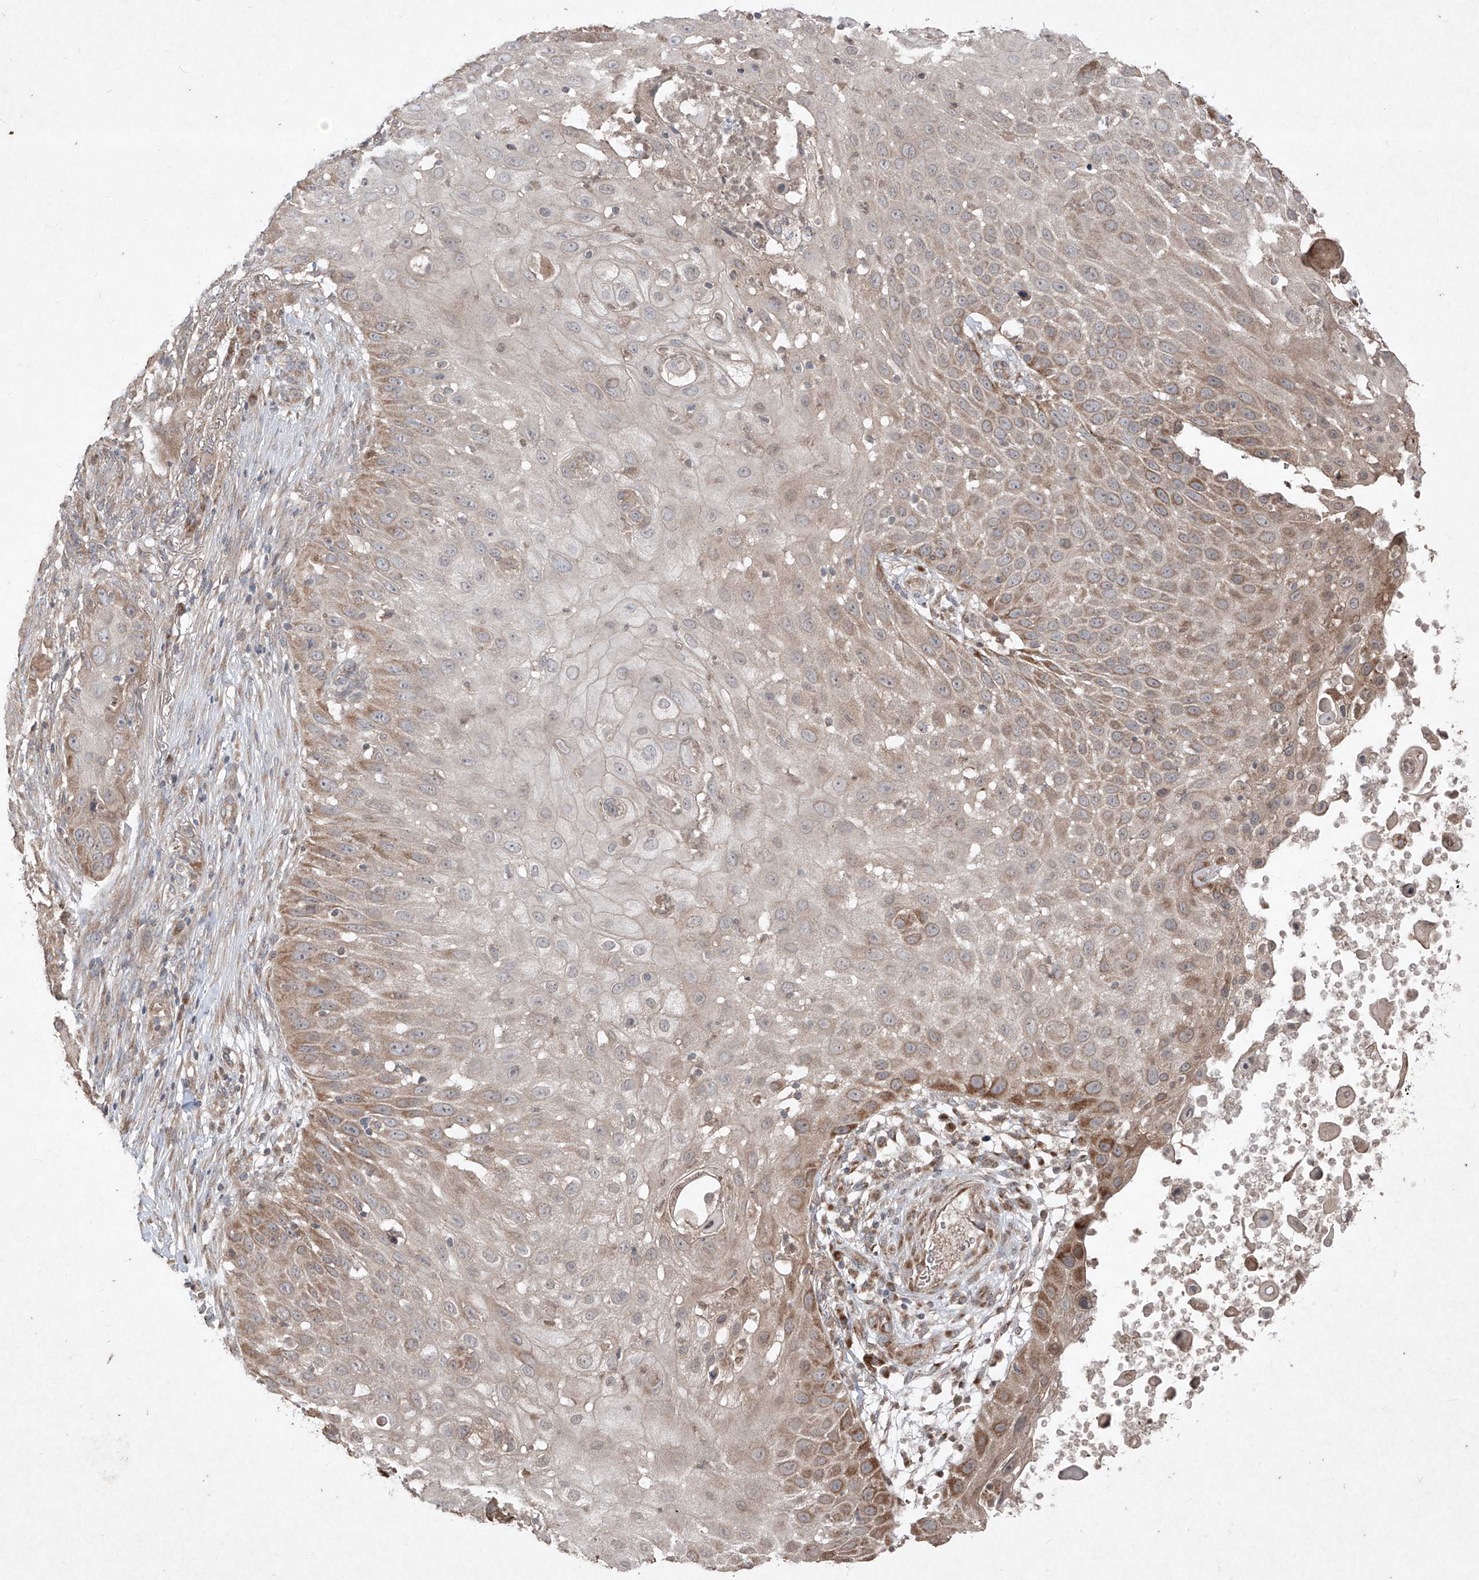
{"staining": {"intensity": "moderate", "quantity": "25%-75%", "location": "cytoplasmic/membranous"}, "tissue": "skin cancer", "cell_type": "Tumor cells", "image_type": "cancer", "snomed": [{"axis": "morphology", "description": "Squamous cell carcinoma, NOS"}, {"axis": "topography", "description": "Skin"}], "caption": "Skin squamous cell carcinoma stained with a brown dye demonstrates moderate cytoplasmic/membranous positive expression in approximately 25%-75% of tumor cells.", "gene": "ABCD3", "patient": {"sex": "female", "age": 44}}